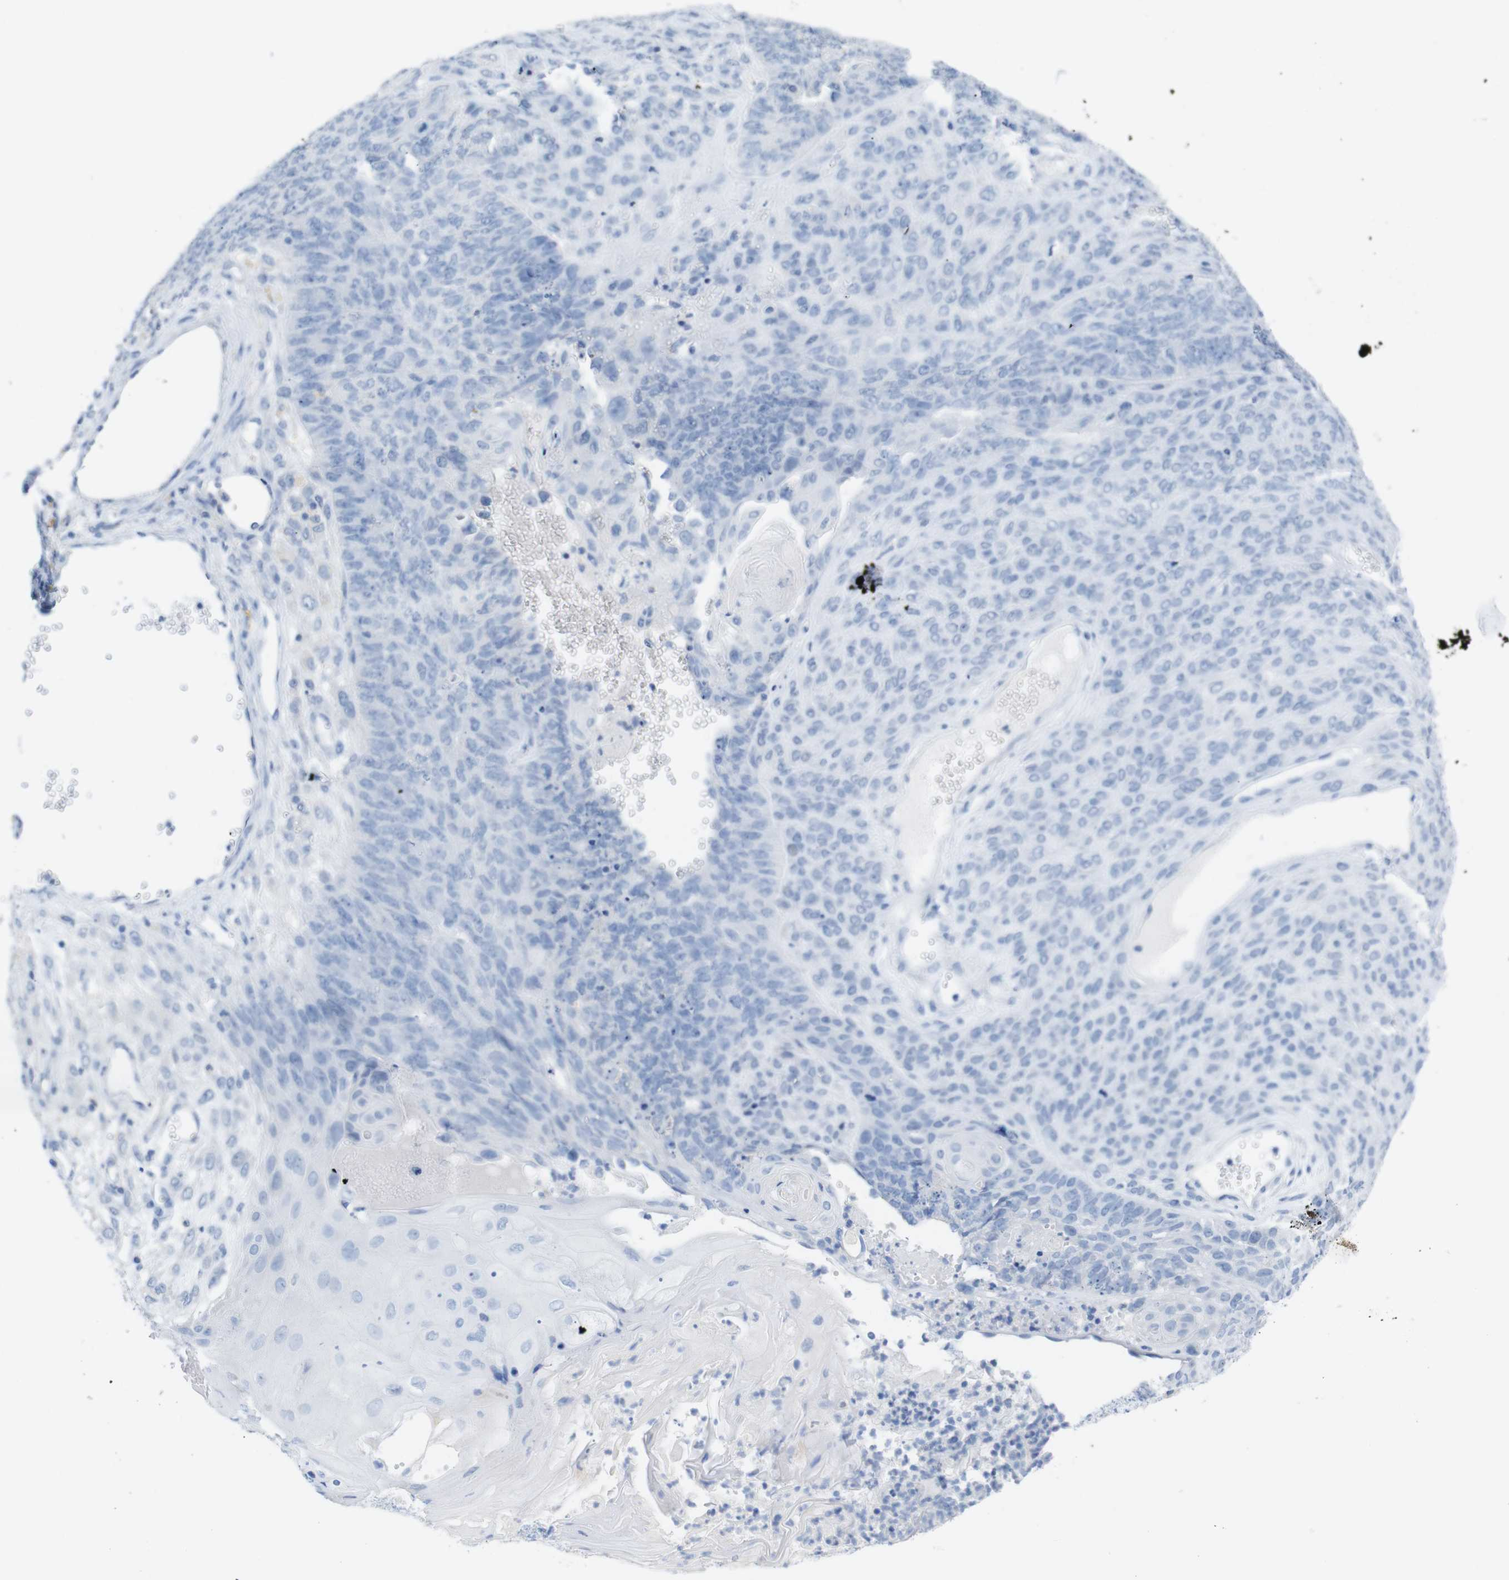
{"staining": {"intensity": "negative", "quantity": "none", "location": "none"}, "tissue": "endometrial cancer", "cell_type": "Tumor cells", "image_type": "cancer", "snomed": [{"axis": "morphology", "description": "Adenocarcinoma, NOS"}, {"axis": "topography", "description": "Endometrium"}], "caption": "The immunohistochemistry image has no significant staining in tumor cells of endometrial adenocarcinoma tissue. (Stains: DAB immunohistochemistry with hematoxylin counter stain, Microscopy: brightfield microscopy at high magnification).", "gene": "LAG3", "patient": {"sex": "female", "age": 32}}